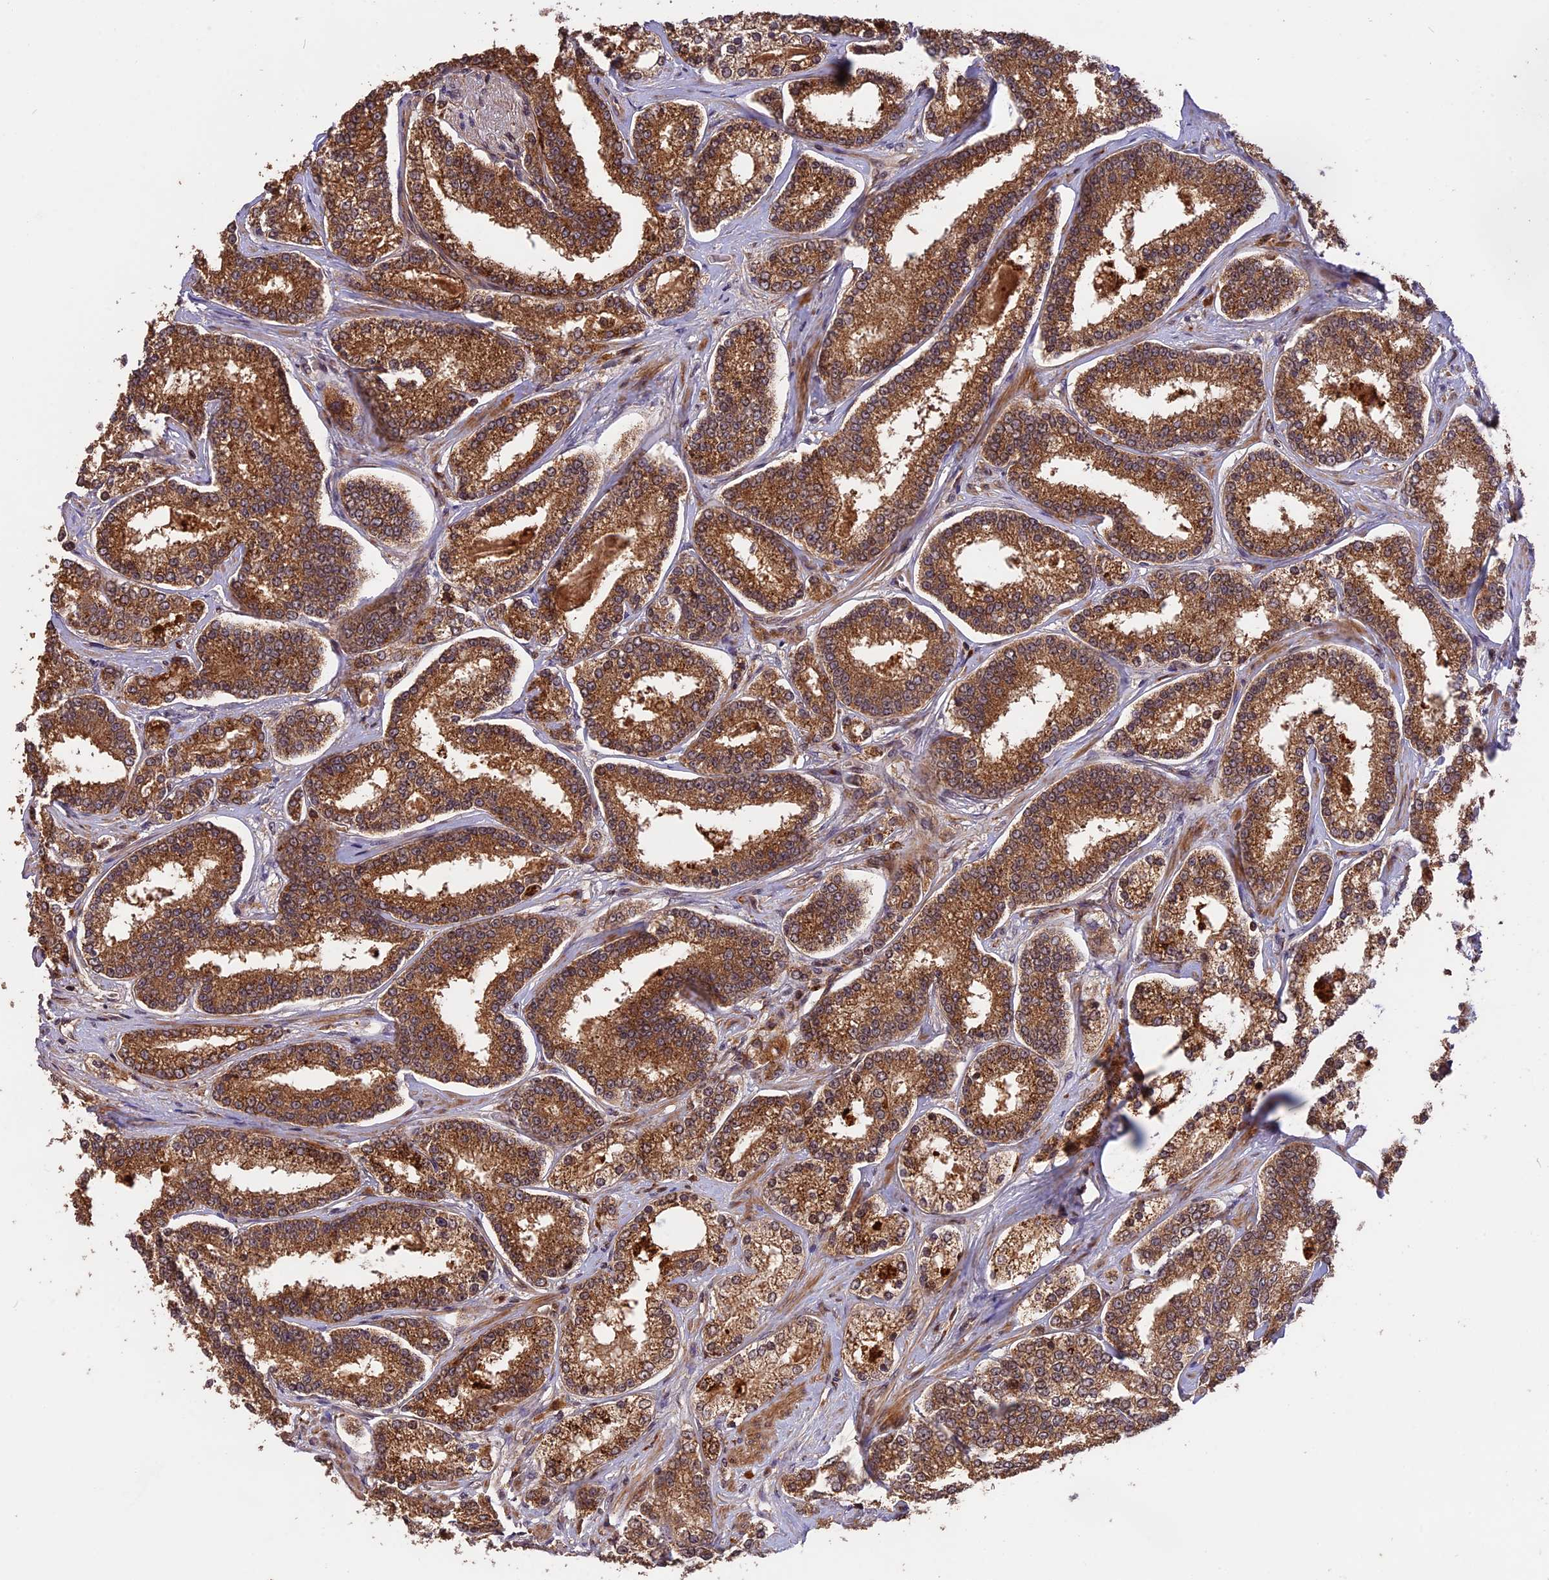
{"staining": {"intensity": "moderate", "quantity": ">75%", "location": "cytoplasmic/membranous"}, "tissue": "prostate cancer", "cell_type": "Tumor cells", "image_type": "cancer", "snomed": [{"axis": "morphology", "description": "Normal tissue, NOS"}, {"axis": "morphology", "description": "Adenocarcinoma, High grade"}, {"axis": "topography", "description": "Prostate"}], "caption": "Prostate adenocarcinoma (high-grade) tissue exhibits moderate cytoplasmic/membranous staining in about >75% of tumor cells", "gene": "ESCO1", "patient": {"sex": "male", "age": 83}}